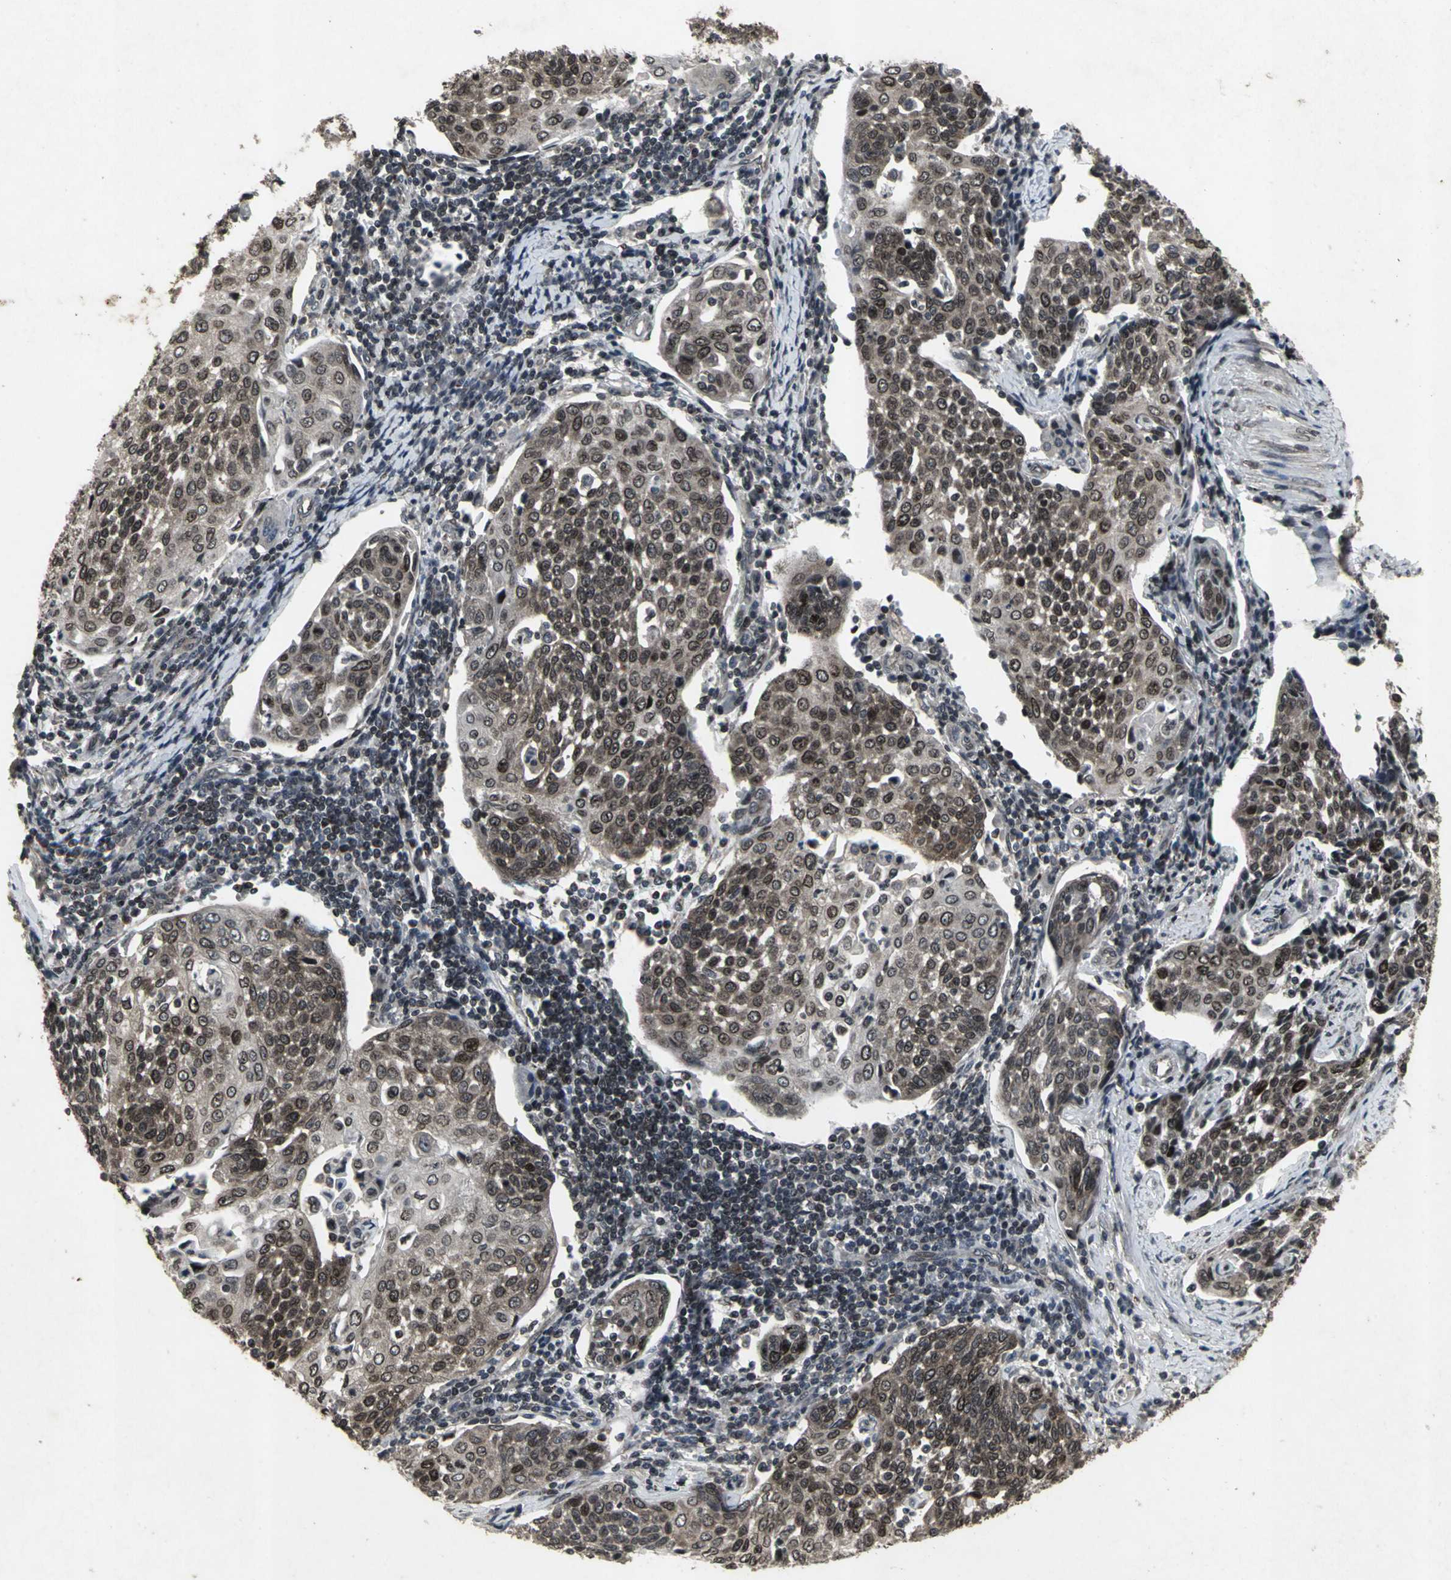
{"staining": {"intensity": "strong", "quantity": ">75%", "location": "nuclear"}, "tissue": "cervical cancer", "cell_type": "Tumor cells", "image_type": "cancer", "snomed": [{"axis": "morphology", "description": "Squamous cell carcinoma, NOS"}, {"axis": "topography", "description": "Cervix"}], "caption": "Strong nuclear expression for a protein is present in about >75% of tumor cells of squamous cell carcinoma (cervical) using immunohistochemistry.", "gene": "SH2B3", "patient": {"sex": "female", "age": 34}}